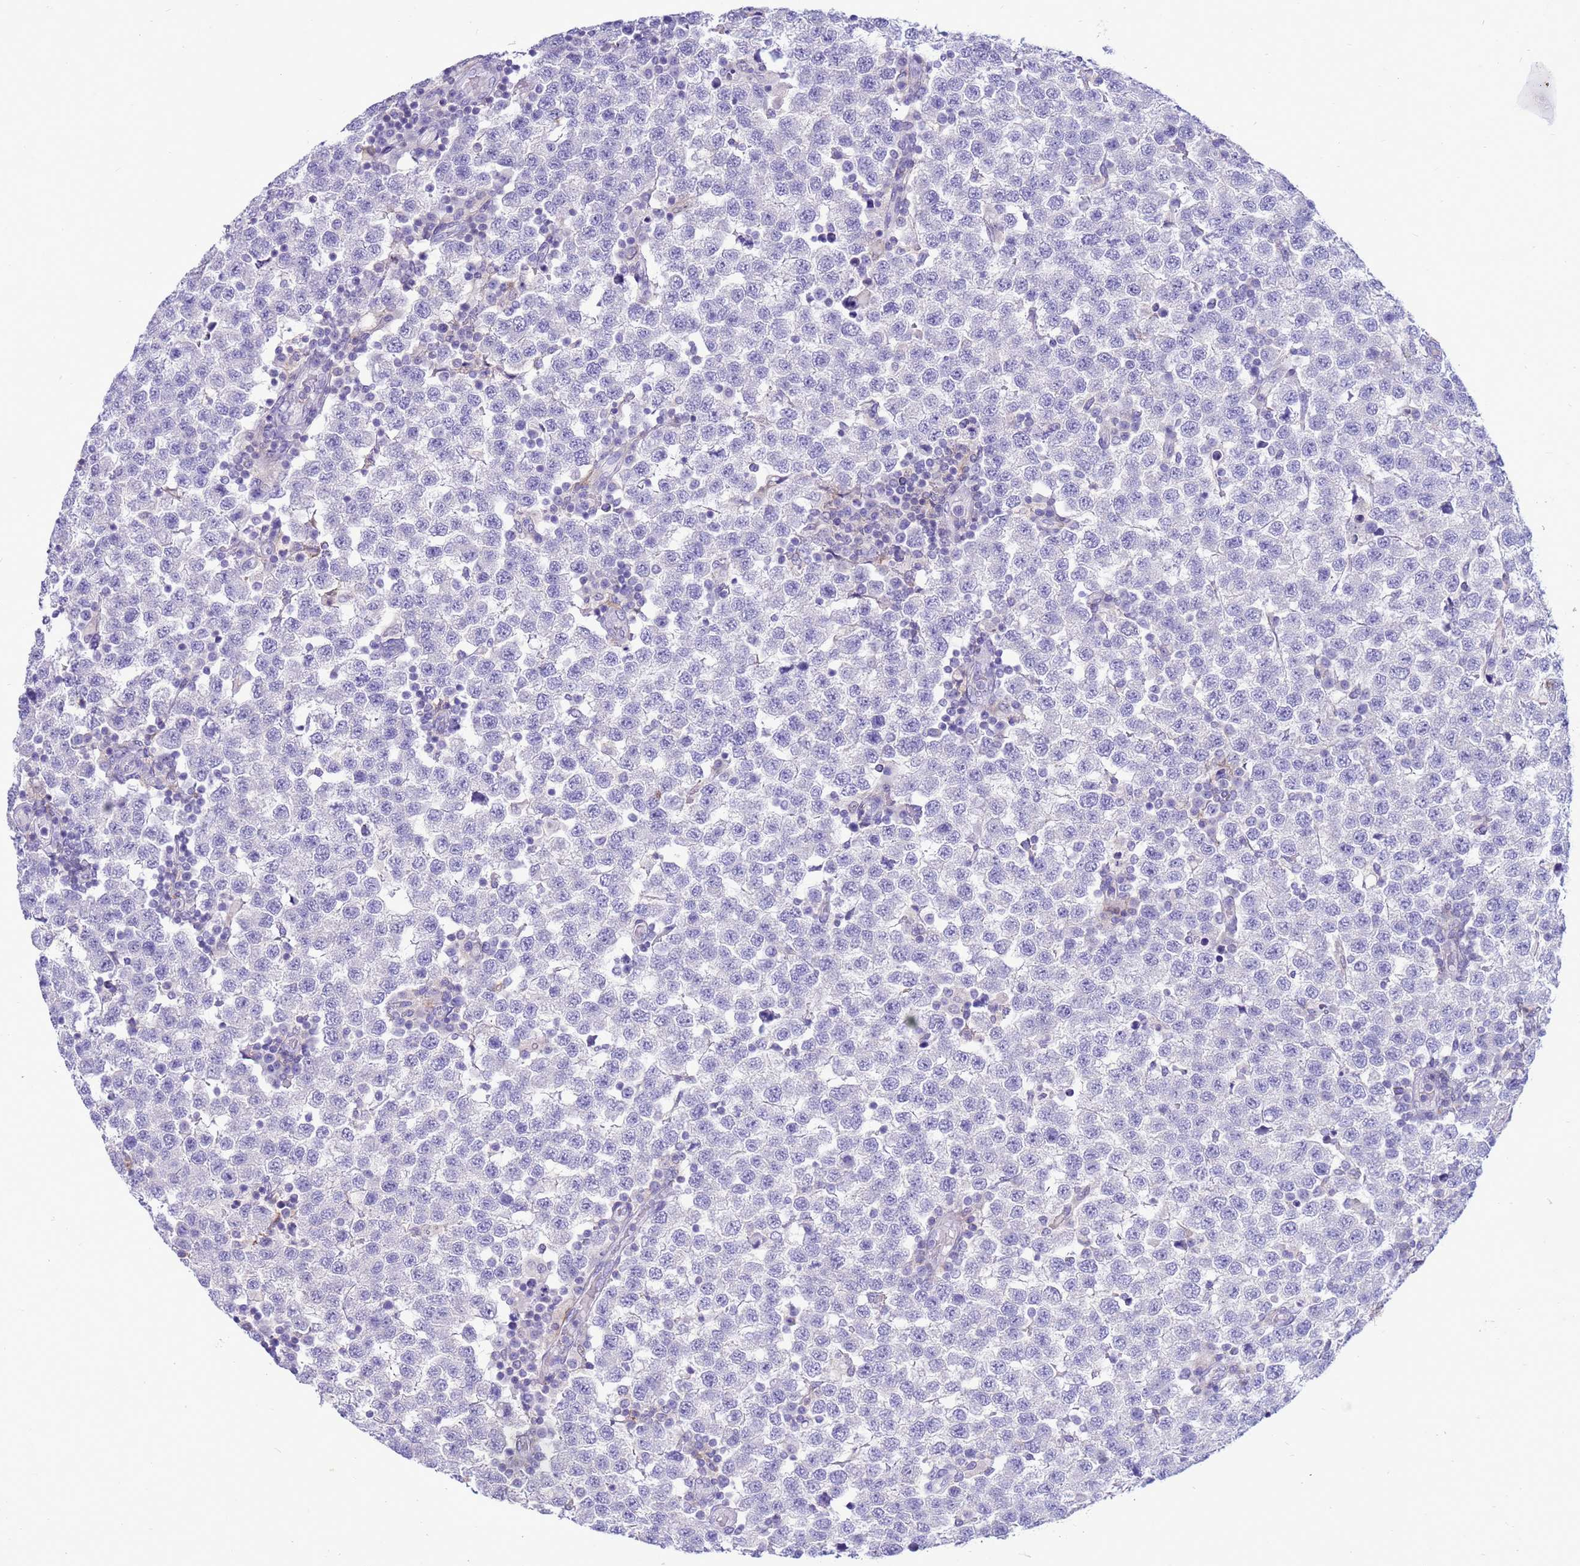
{"staining": {"intensity": "negative", "quantity": "none", "location": "none"}, "tissue": "testis cancer", "cell_type": "Tumor cells", "image_type": "cancer", "snomed": [{"axis": "morphology", "description": "Seminoma, NOS"}, {"axis": "topography", "description": "Testis"}], "caption": "Testis cancer (seminoma) was stained to show a protein in brown. There is no significant expression in tumor cells.", "gene": "PDE10A", "patient": {"sex": "male", "age": 34}}